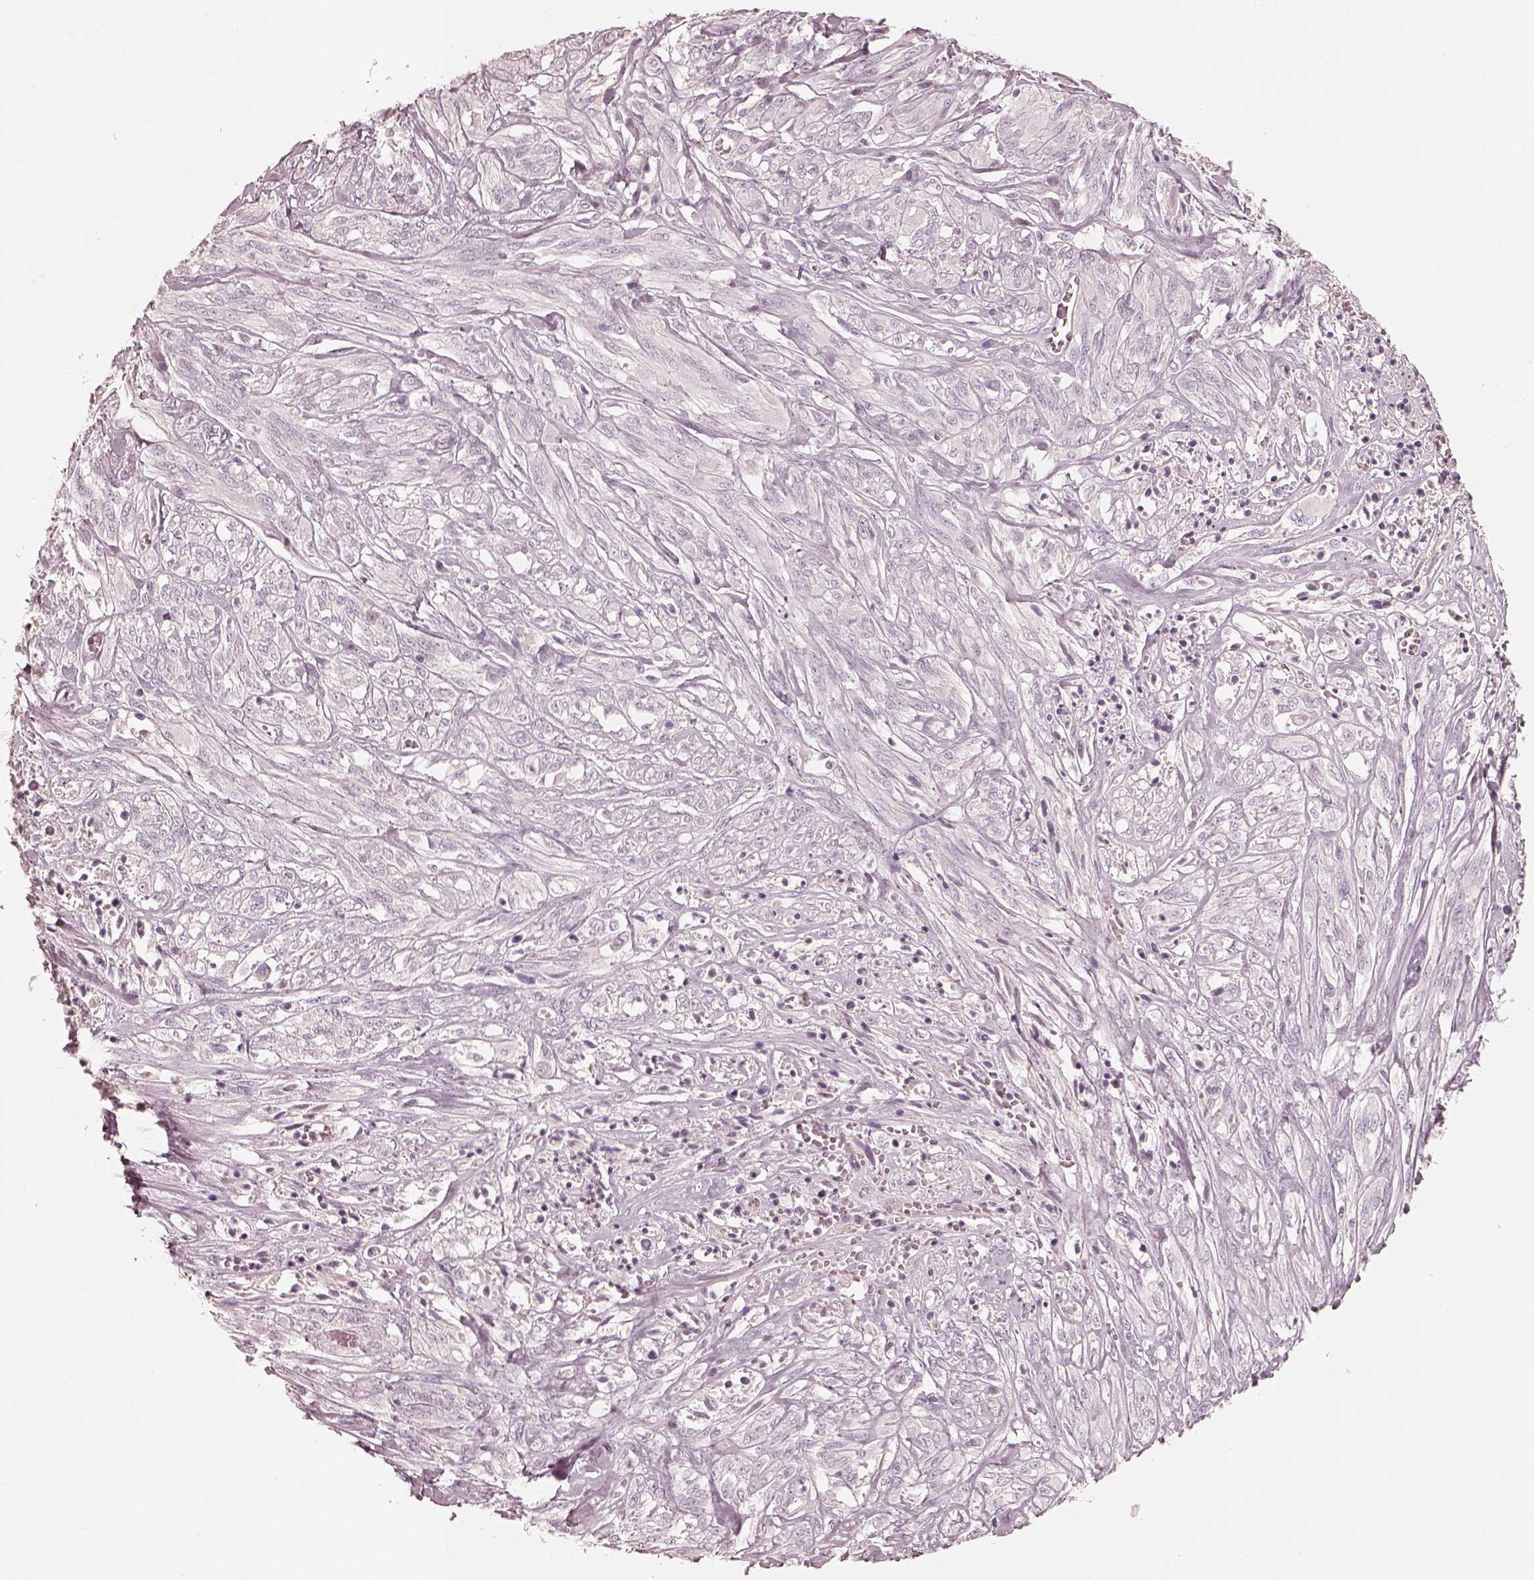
{"staining": {"intensity": "negative", "quantity": "none", "location": "none"}, "tissue": "melanoma", "cell_type": "Tumor cells", "image_type": "cancer", "snomed": [{"axis": "morphology", "description": "Malignant melanoma, NOS"}, {"axis": "topography", "description": "Skin"}], "caption": "The photomicrograph shows no significant positivity in tumor cells of melanoma.", "gene": "KRT82", "patient": {"sex": "female", "age": 91}}